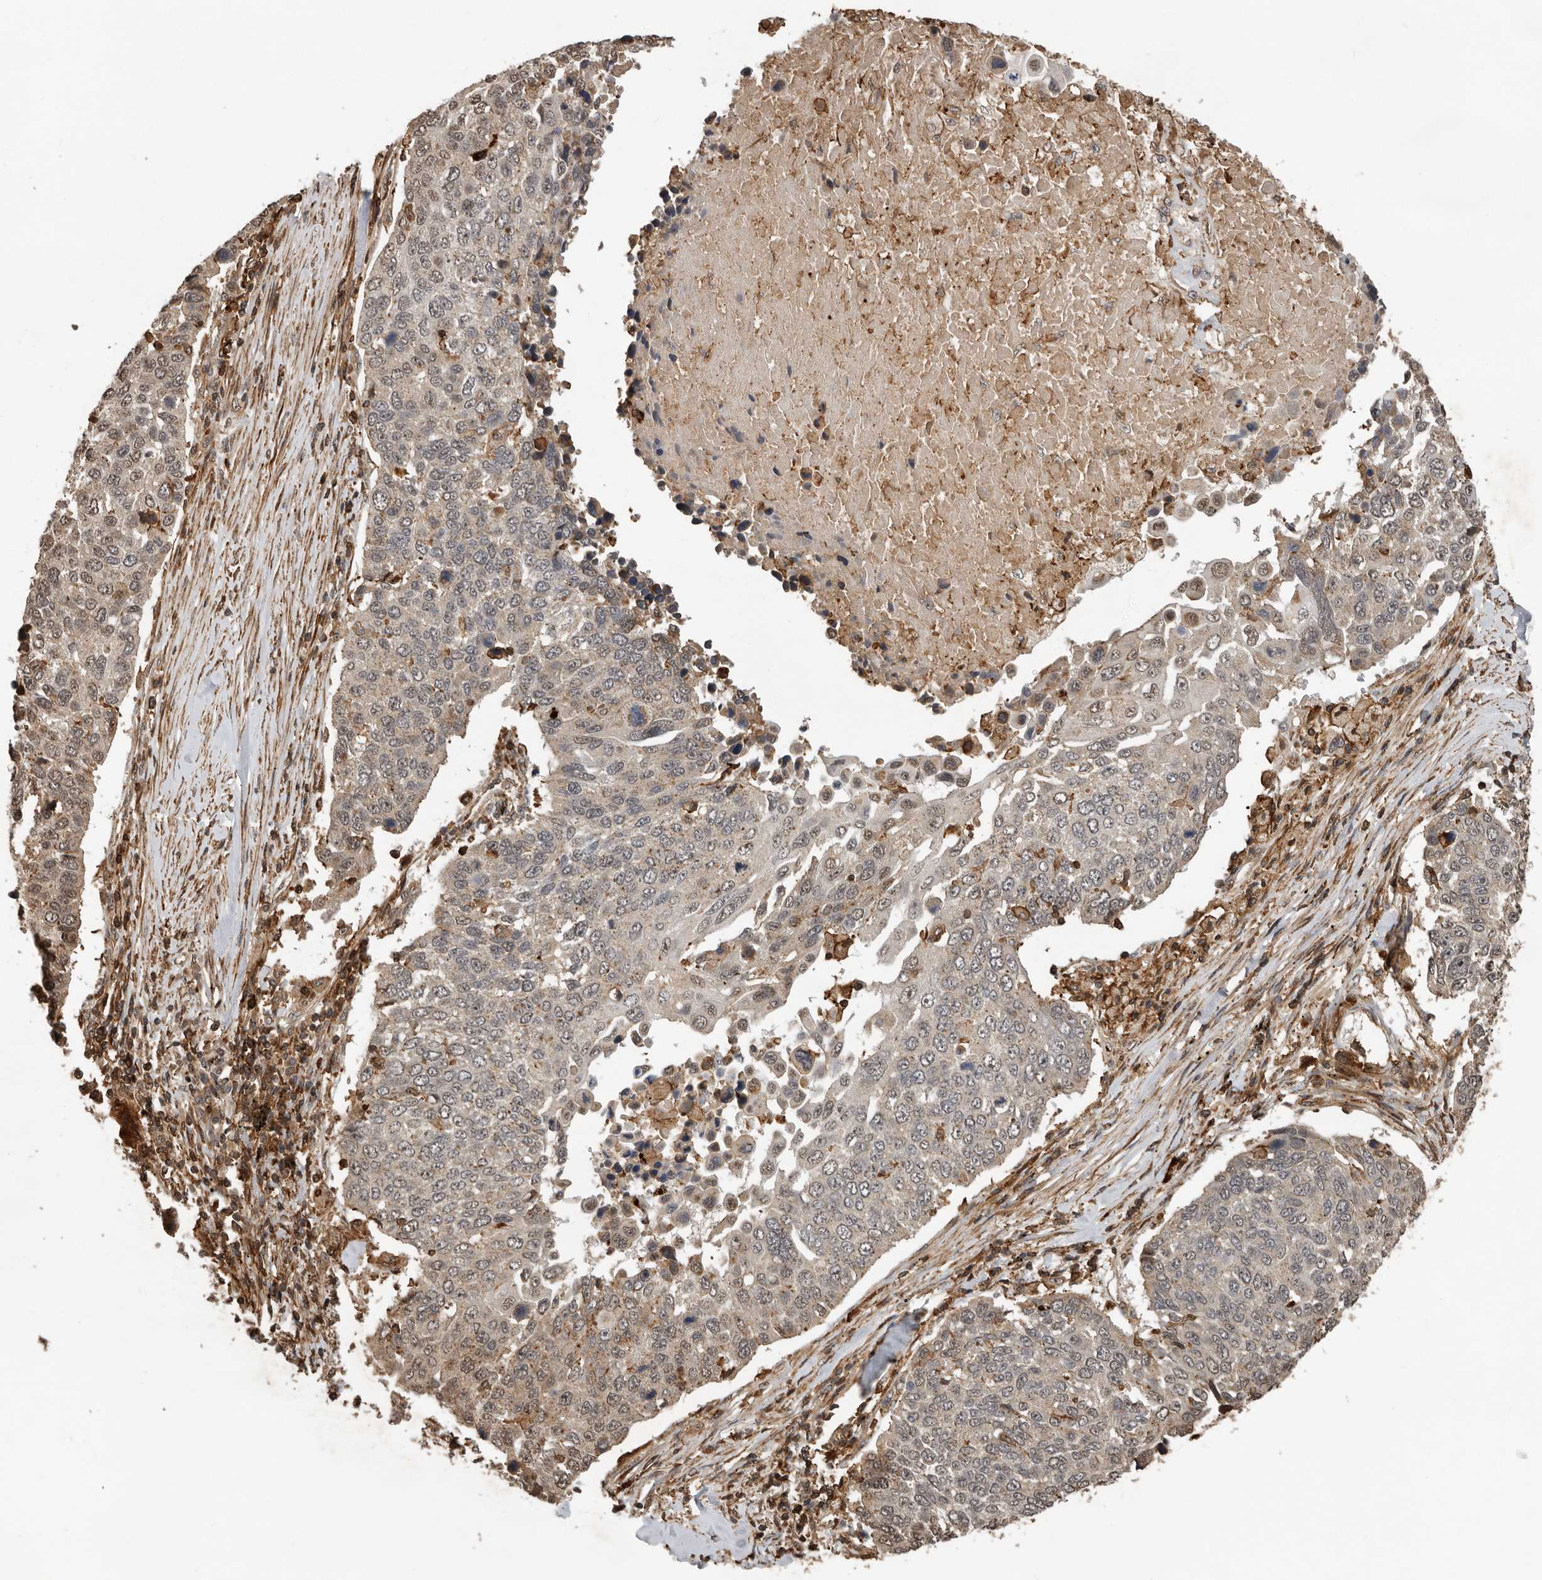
{"staining": {"intensity": "weak", "quantity": "<25%", "location": "cytoplasmic/membranous"}, "tissue": "lung cancer", "cell_type": "Tumor cells", "image_type": "cancer", "snomed": [{"axis": "morphology", "description": "Squamous cell carcinoma, NOS"}, {"axis": "topography", "description": "Lung"}], "caption": "Tumor cells are negative for brown protein staining in squamous cell carcinoma (lung).", "gene": "RNF157", "patient": {"sex": "male", "age": 66}}